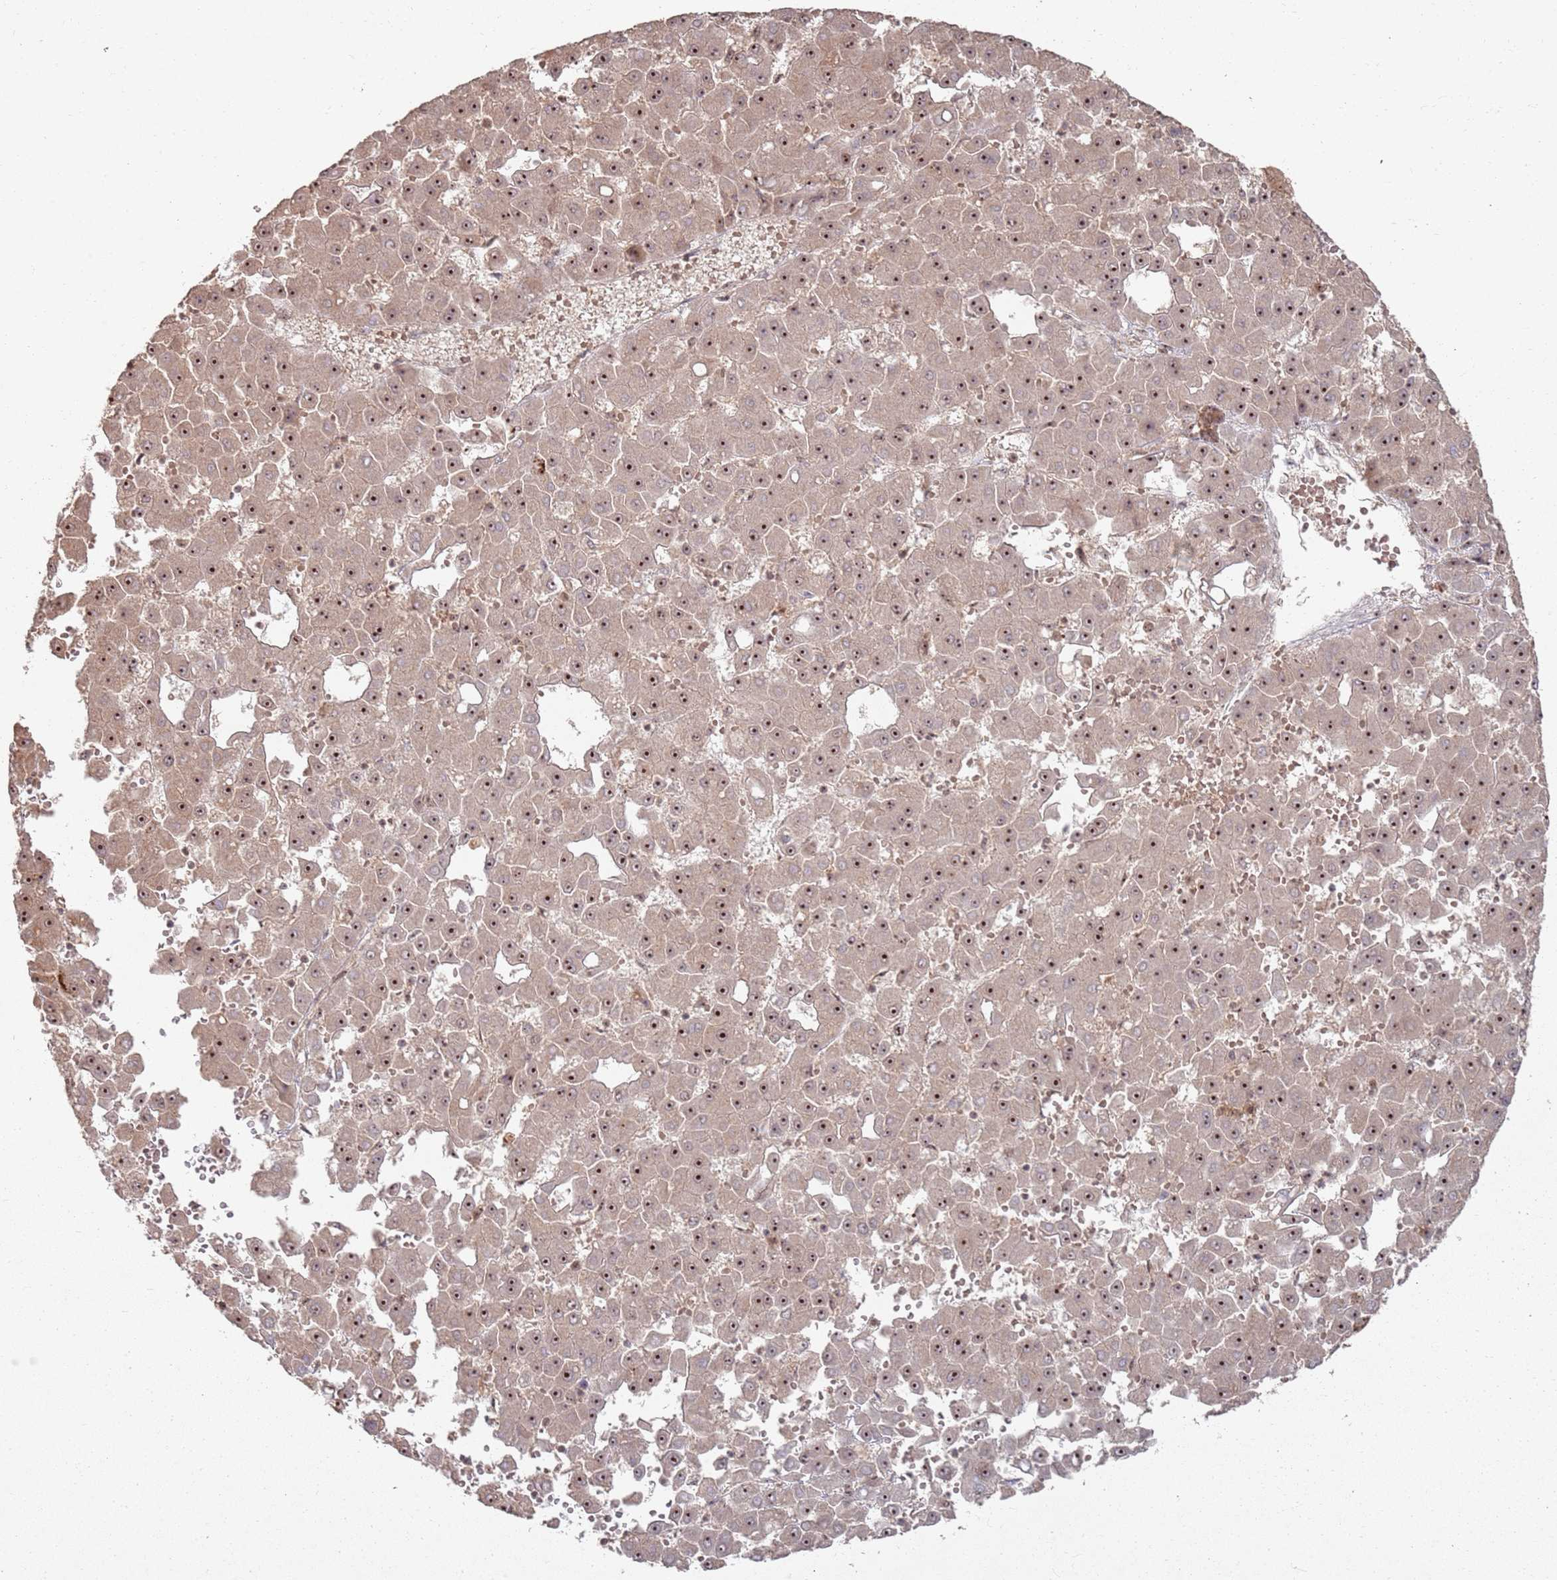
{"staining": {"intensity": "strong", "quantity": ">75%", "location": "nuclear"}, "tissue": "liver cancer", "cell_type": "Tumor cells", "image_type": "cancer", "snomed": [{"axis": "morphology", "description": "Carcinoma, Hepatocellular, NOS"}, {"axis": "topography", "description": "Liver"}], "caption": "DAB immunohistochemical staining of human liver cancer displays strong nuclear protein positivity in approximately >75% of tumor cells.", "gene": "UTP11", "patient": {"sex": "male", "age": 47}}